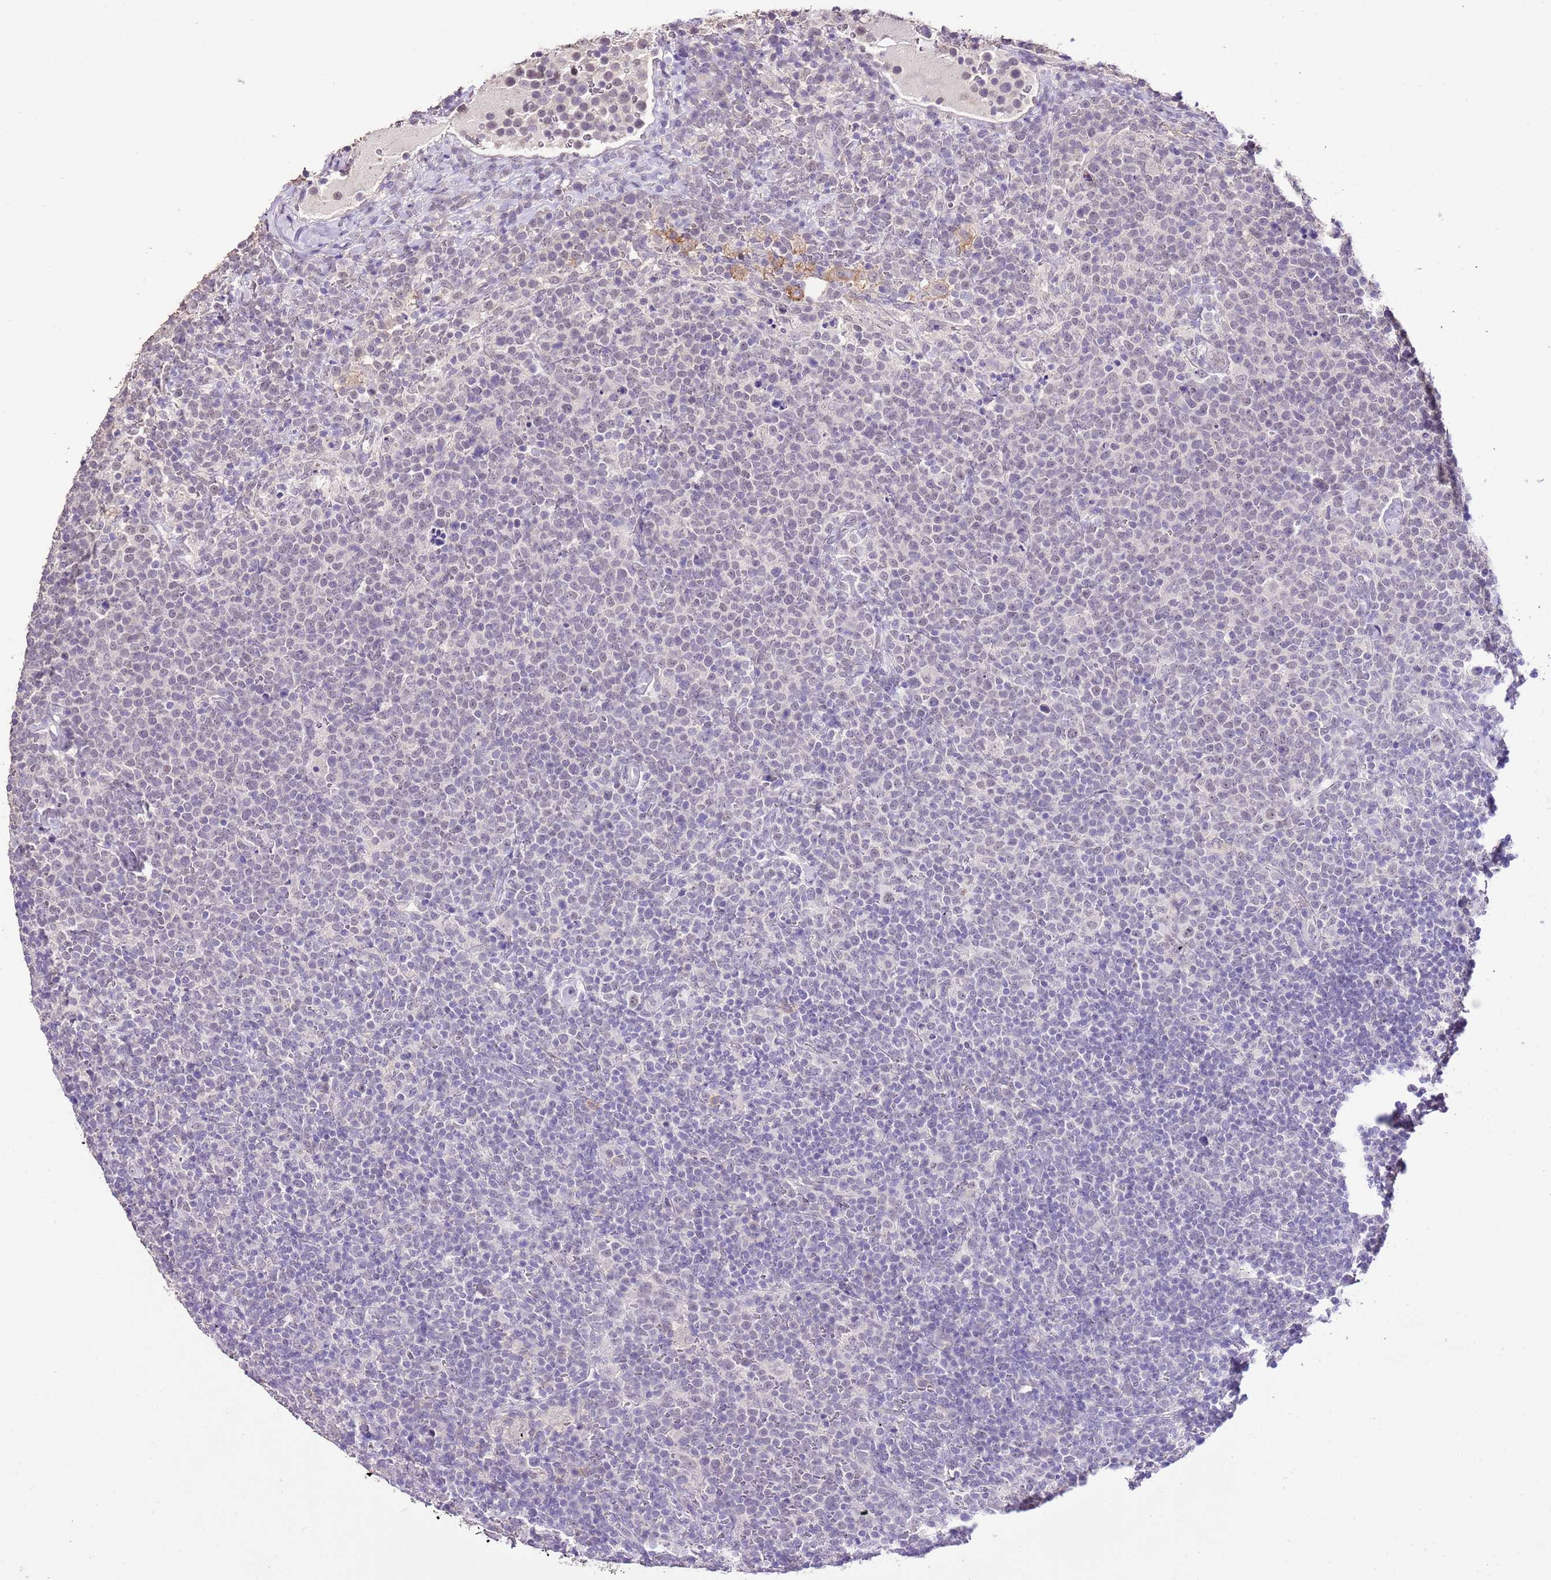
{"staining": {"intensity": "weak", "quantity": "25%-75%", "location": "nuclear"}, "tissue": "lymphoma", "cell_type": "Tumor cells", "image_type": "cancer", "snomed": [{"axis": "morphology", "description": "Malignant lymphoma, non-Hodgkin's type, High grade"}, {"axis": "topography", "description": "Lymph node"}], "caption": "A micrograph of human lymphoma stained for a protein displays weak nuclear brown staining in tumor cells. The staining was performed using DAB to visualize the protein expression in brown, while the nuclei were stained in blue with hematoxylin (Magnification: 20x).", "gene": "IZUMO4", "patient": {"sex": "male", "age": 61}}